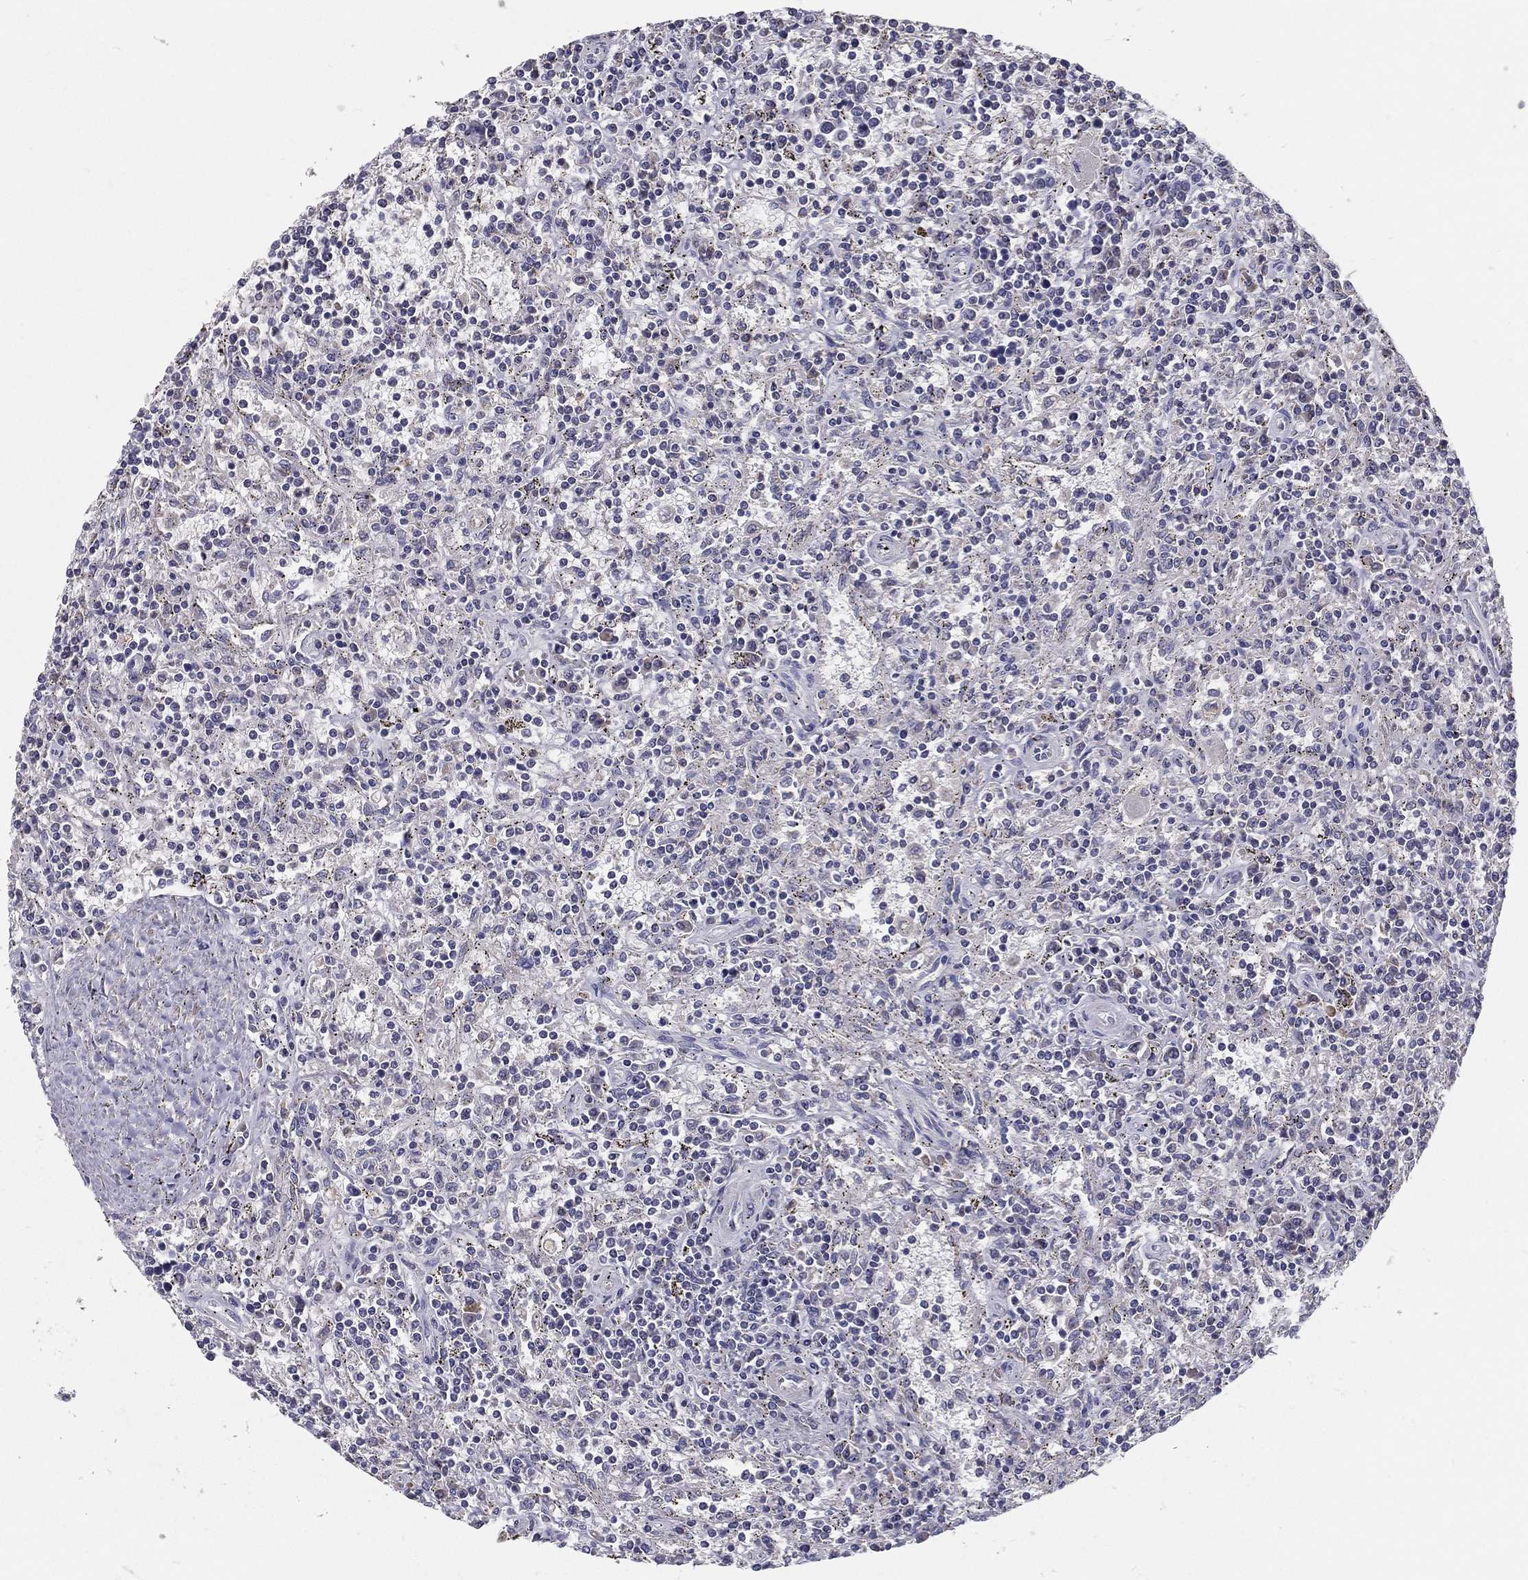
{"staining": {"intensity": "negative", "quantity": "none", "location": "none"}, "tissue": "lymphoma", "cell_type": "Tumor cells", "image_type": "cancer", "snomed": [{"axis": "morphology", "description": "Malignant lymphoma, non-Hodgkin's type, Low grade"}, {"axis": "topography", "description": "Spleen"}], "caption": "This is an immunohistochemistry (IHC) photomicrograph of low-grade malignant lymphoma, non-Hodgkin's type. There is no positivity in tumor cells.", "gene": "PCSK1", "patient": {"sex": "male", "age": 62}}